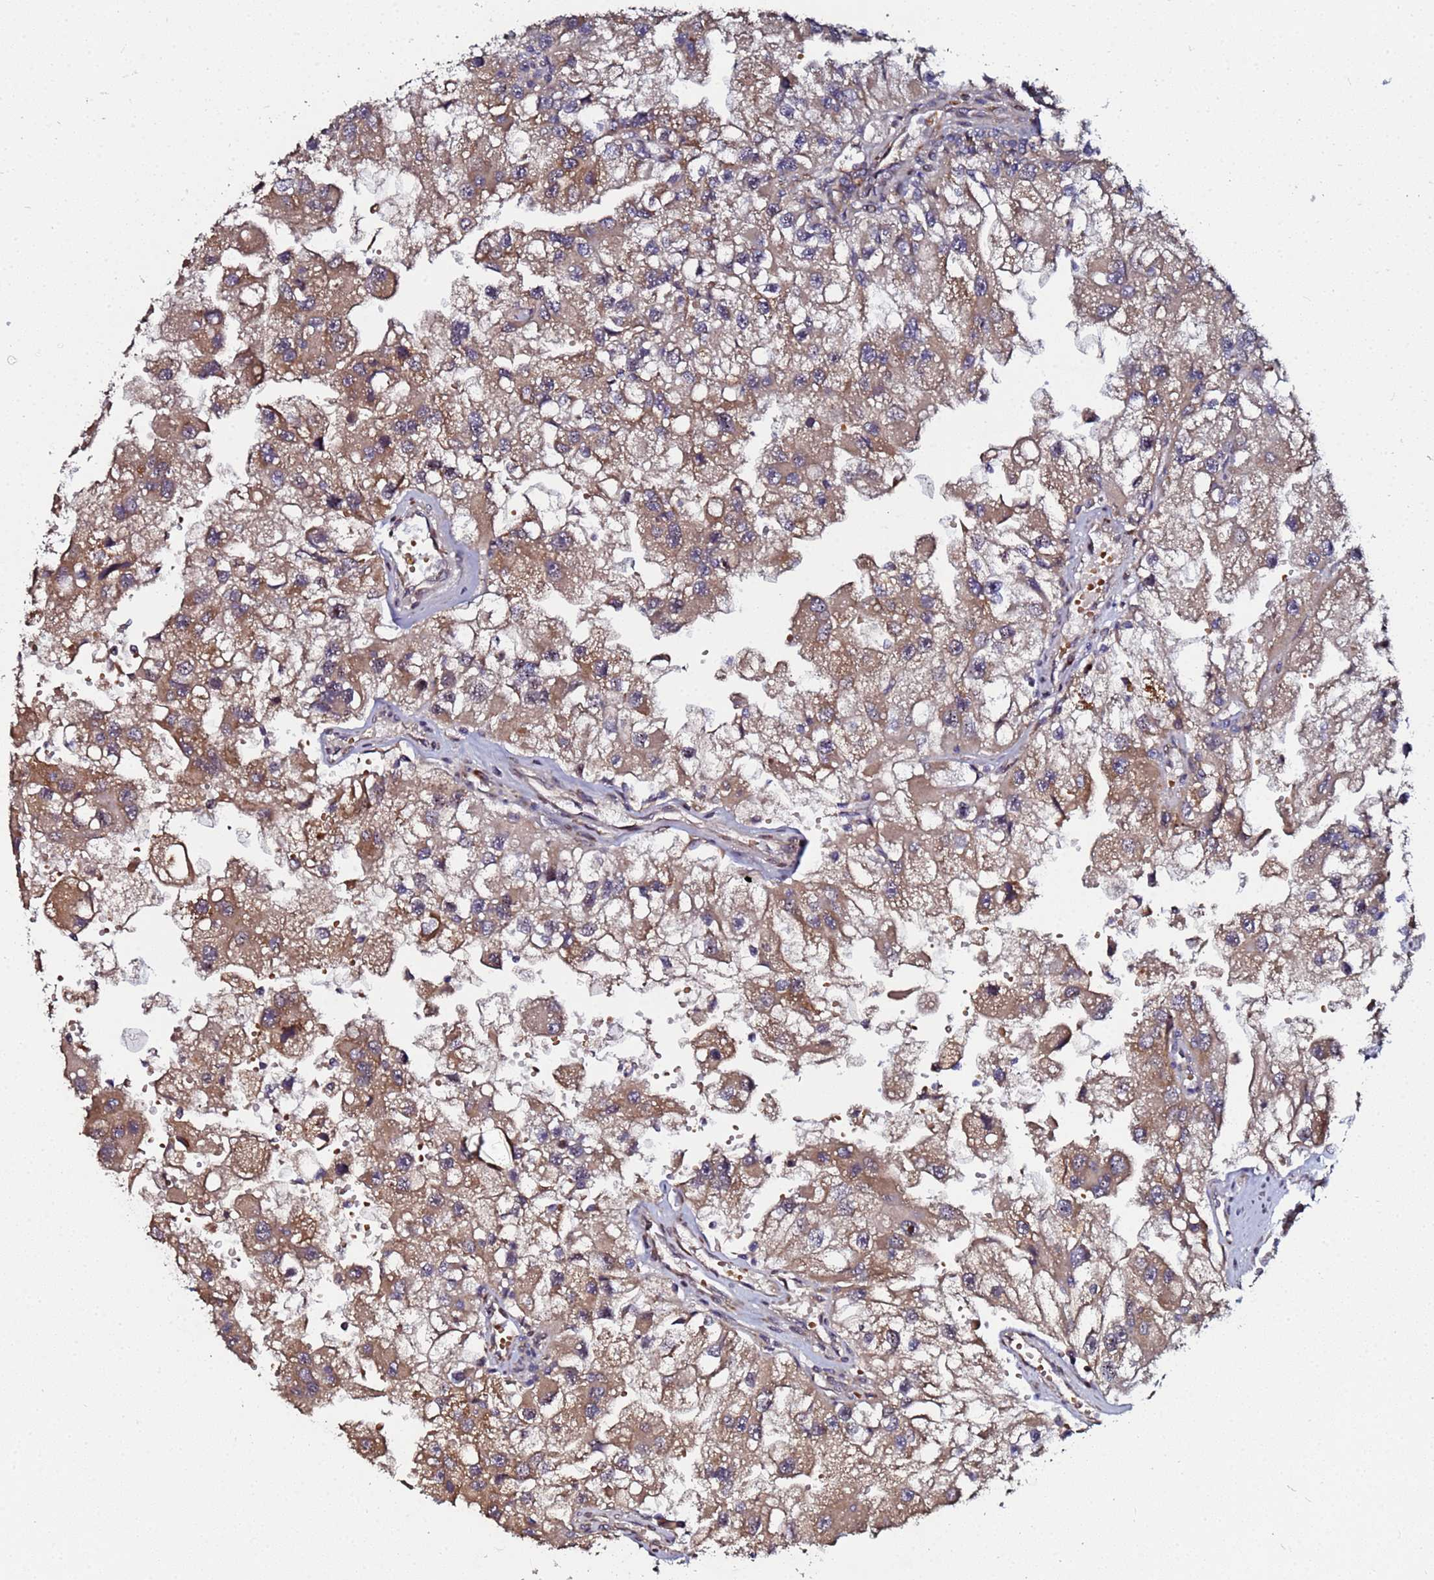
{"staining": {"intensity": "moderate", "quantity": ">75%", "location": "cytoplasmic/membranous"}, "tissue": "renal cancer", "cell_type": "Tumor cells", "image_type": "cancer", "snomed": [{"axis": "morphology", "description": "Adenocarcinoma, NOS"}, {"axis": "topography", "description": "Kidney"}], "caption": "IHC photomicrograph of renal cancer stained for a protein (brown), which displays medium levels of moderate cytoplasmic/membranous expression in approximately >75% of tumor cells.", "gene": "OSER1", "patient": {"sex": "male", "age": 63}}